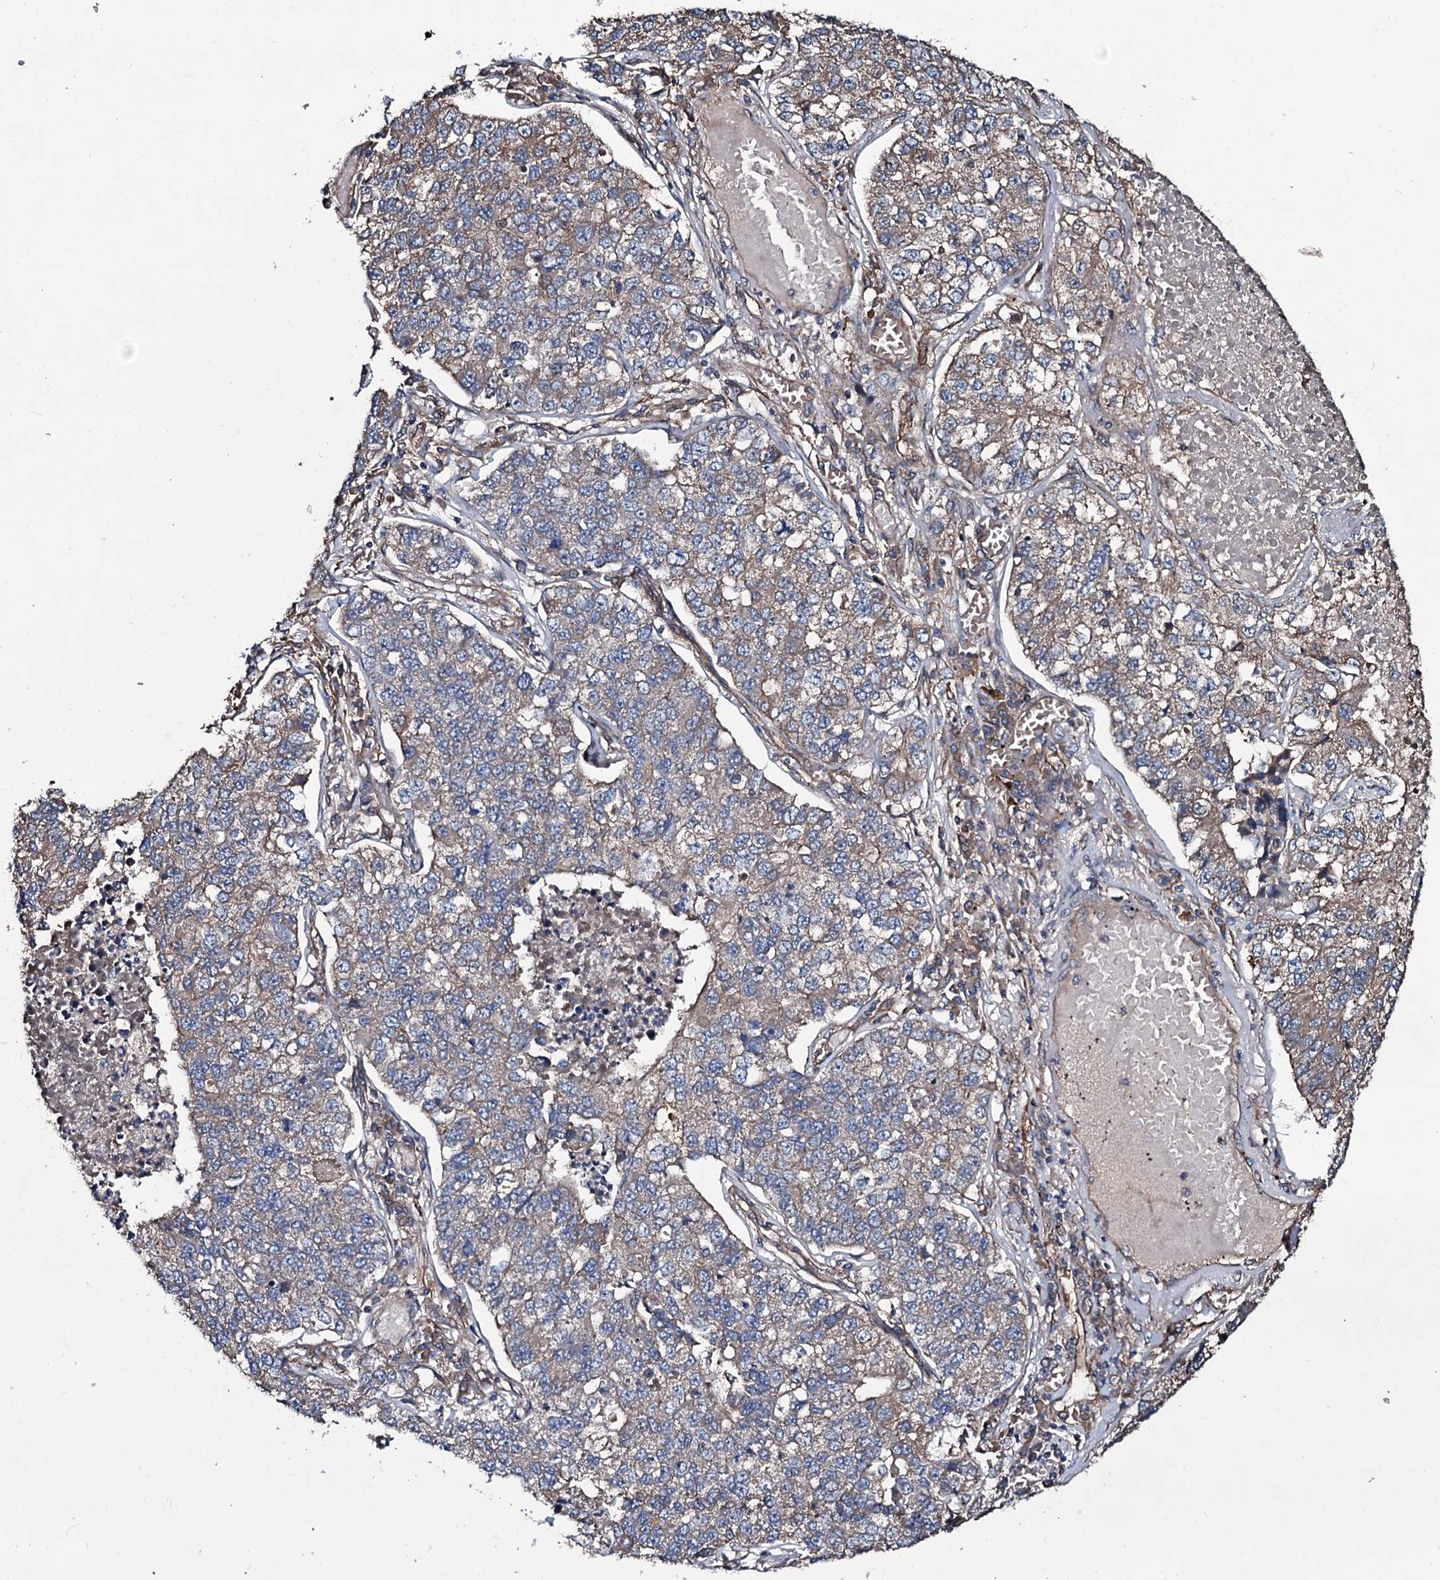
{"staining": {"intensity": "weak", "quantity": ">75%", "location": "cytoplasmic/membranous"}, "tissue": "lung cancer", "cell_type": "Tumor cells", "image_type": "cancer", "snomed": [{"axis": "morphology", "description": "Adenocarcinoma, NOS"}, {"axis": "topography", "description": "Lung"}], "caption": "A brown stain labels weak cytoplasmic/membranous expression of a protein in lung cancer tumor cells. Ihc stains the protein of interest in brown and the nuclei are stained blue.", "gene": "DMAC2", "patient": {"sex": "male", "age": 49}}